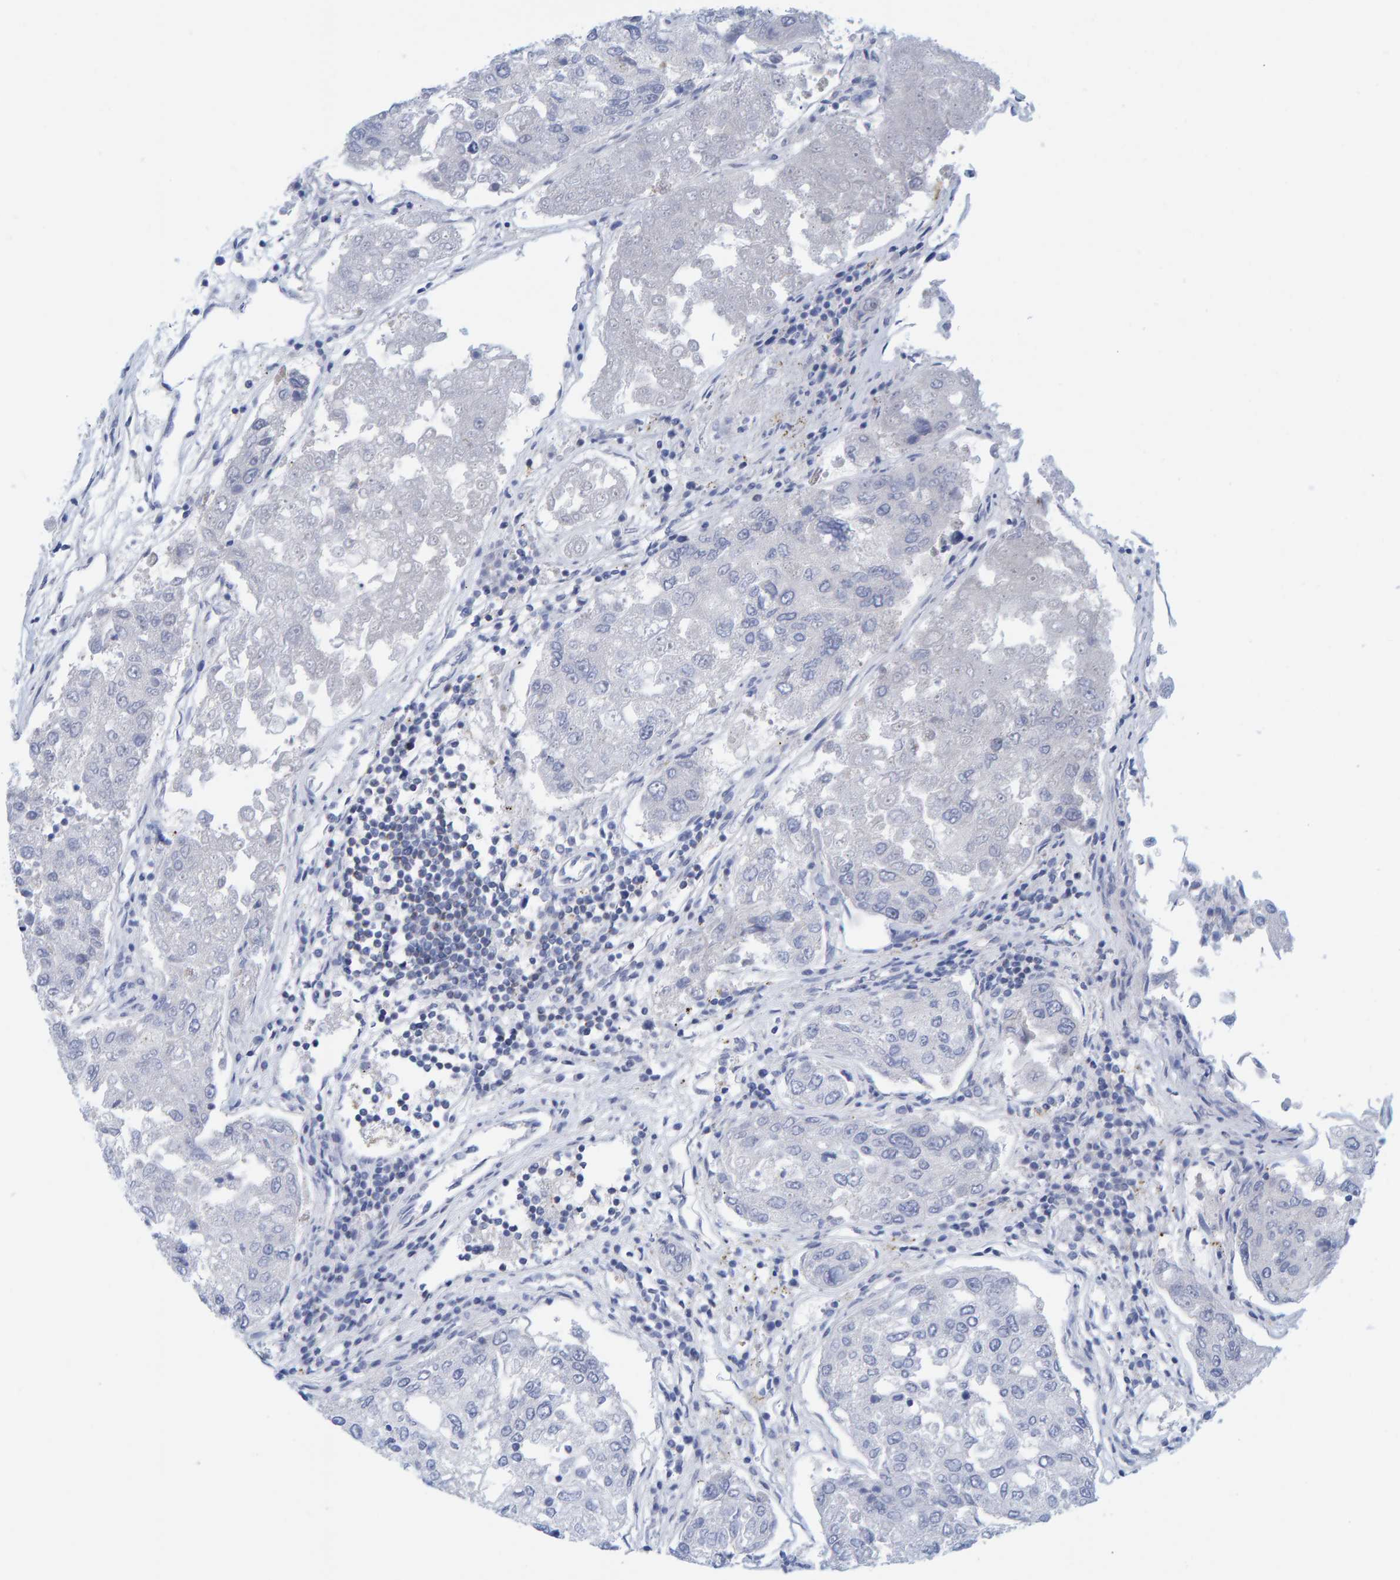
{"staining": {"intensity": "negative", "quantity": "none", "location": "none"}, "tissue": "urothelial cancer", "cell_type": "Tumor cells", "image_type": "cancer", "snomed": [{"axis": "morphology", "description": "Urothelial carcinoma, High grade"}, {"axis": "topography", "description": "Lymph node"}, {"axis": "topography", "description": "Urinary bladder"}], "caption": "Immunohistochemical staining of urothelial carcinoma (high-grade) shows no significant positivity in tumor cells.", "gene": "KLHL11", "patient": {"sex": "male", "age": 51}}